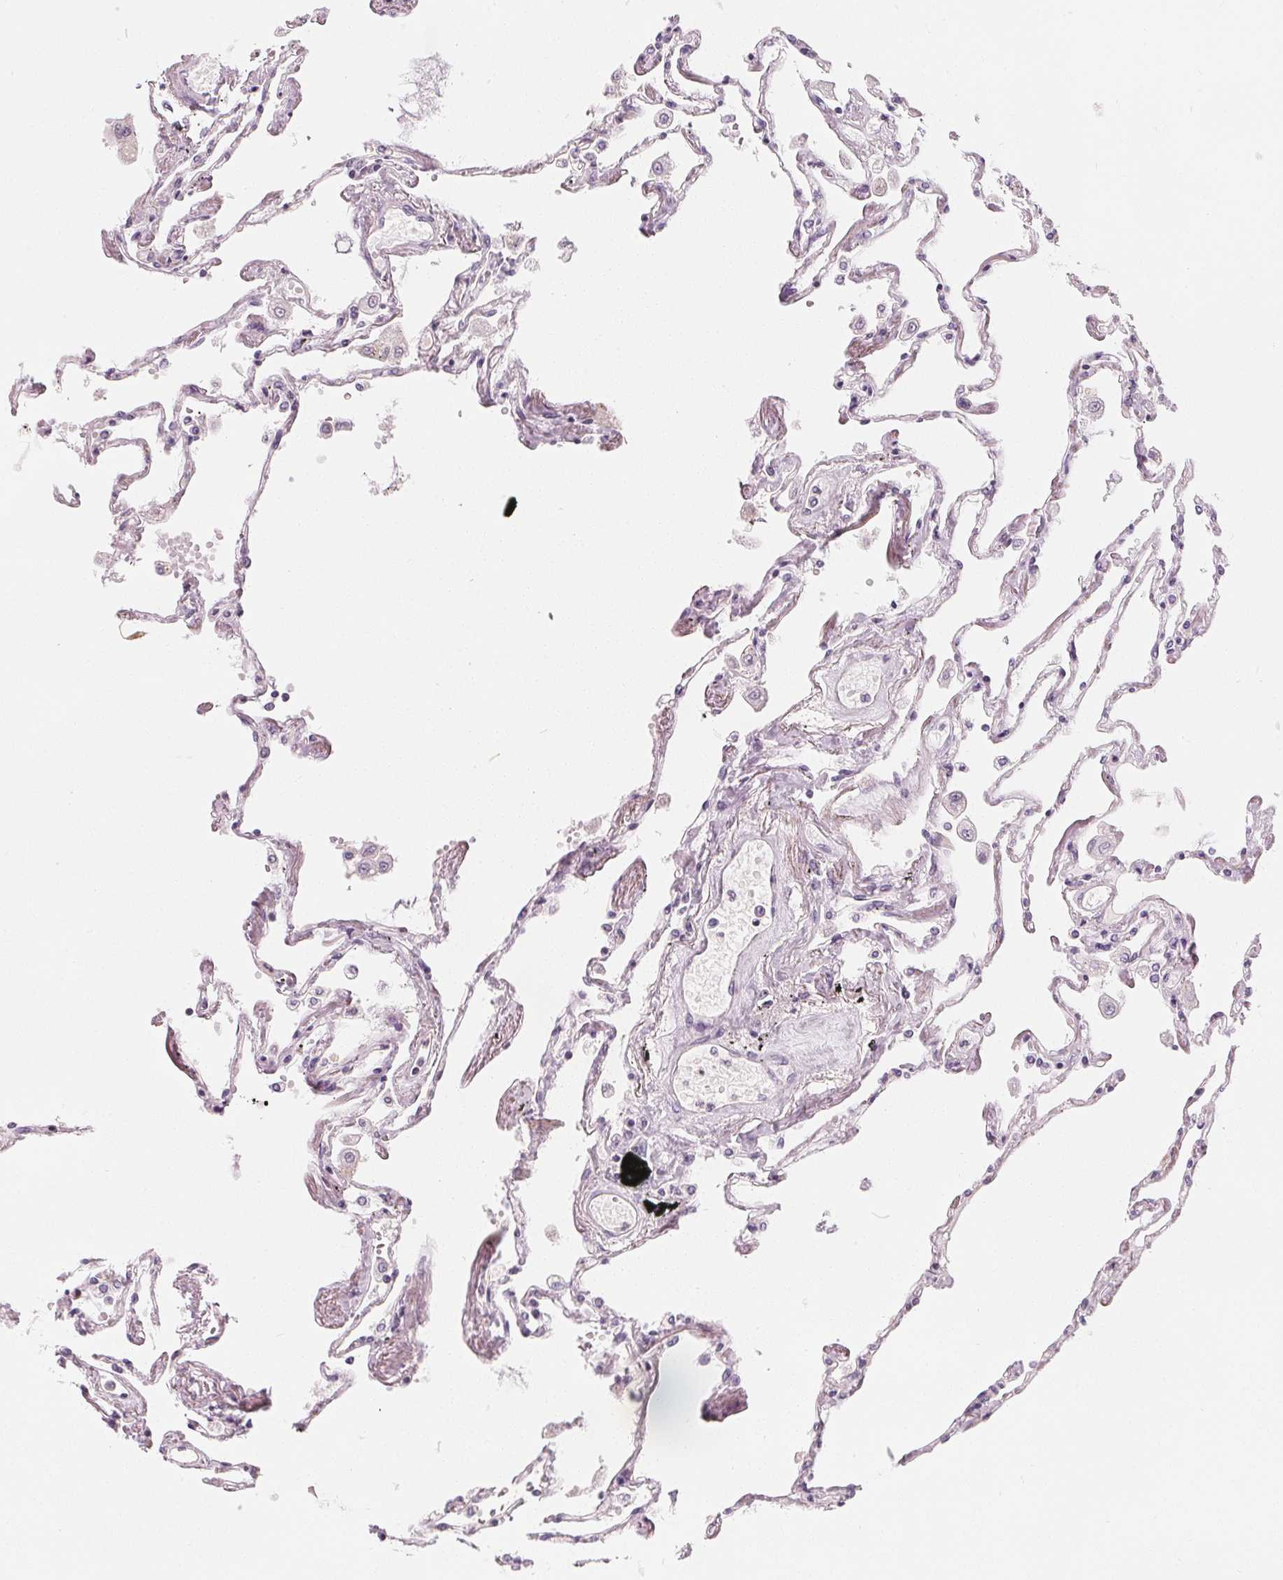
{"staining": {"intensity": "negative", "quantity": "none", "location": "none"}, "tissue": "lung", "cell_type": "Alveolar cells", "image_type": "normal", "snomed": [{"axis": "morphology", "description": "Normal tissue, NOS"}, {"axis": "morphology", "description": "Adenocarcinoma, NOS"}, {"axis": "topography", "description": "Cartilage tissue"}, {"axis": "topography", "description": "Lung"}], "caption": "Immunohistochemistry of normal lung demonstrates no expression in alveolar cells.", "gene": "UGP2", "patient": {"sex": "female", "age": 67}}